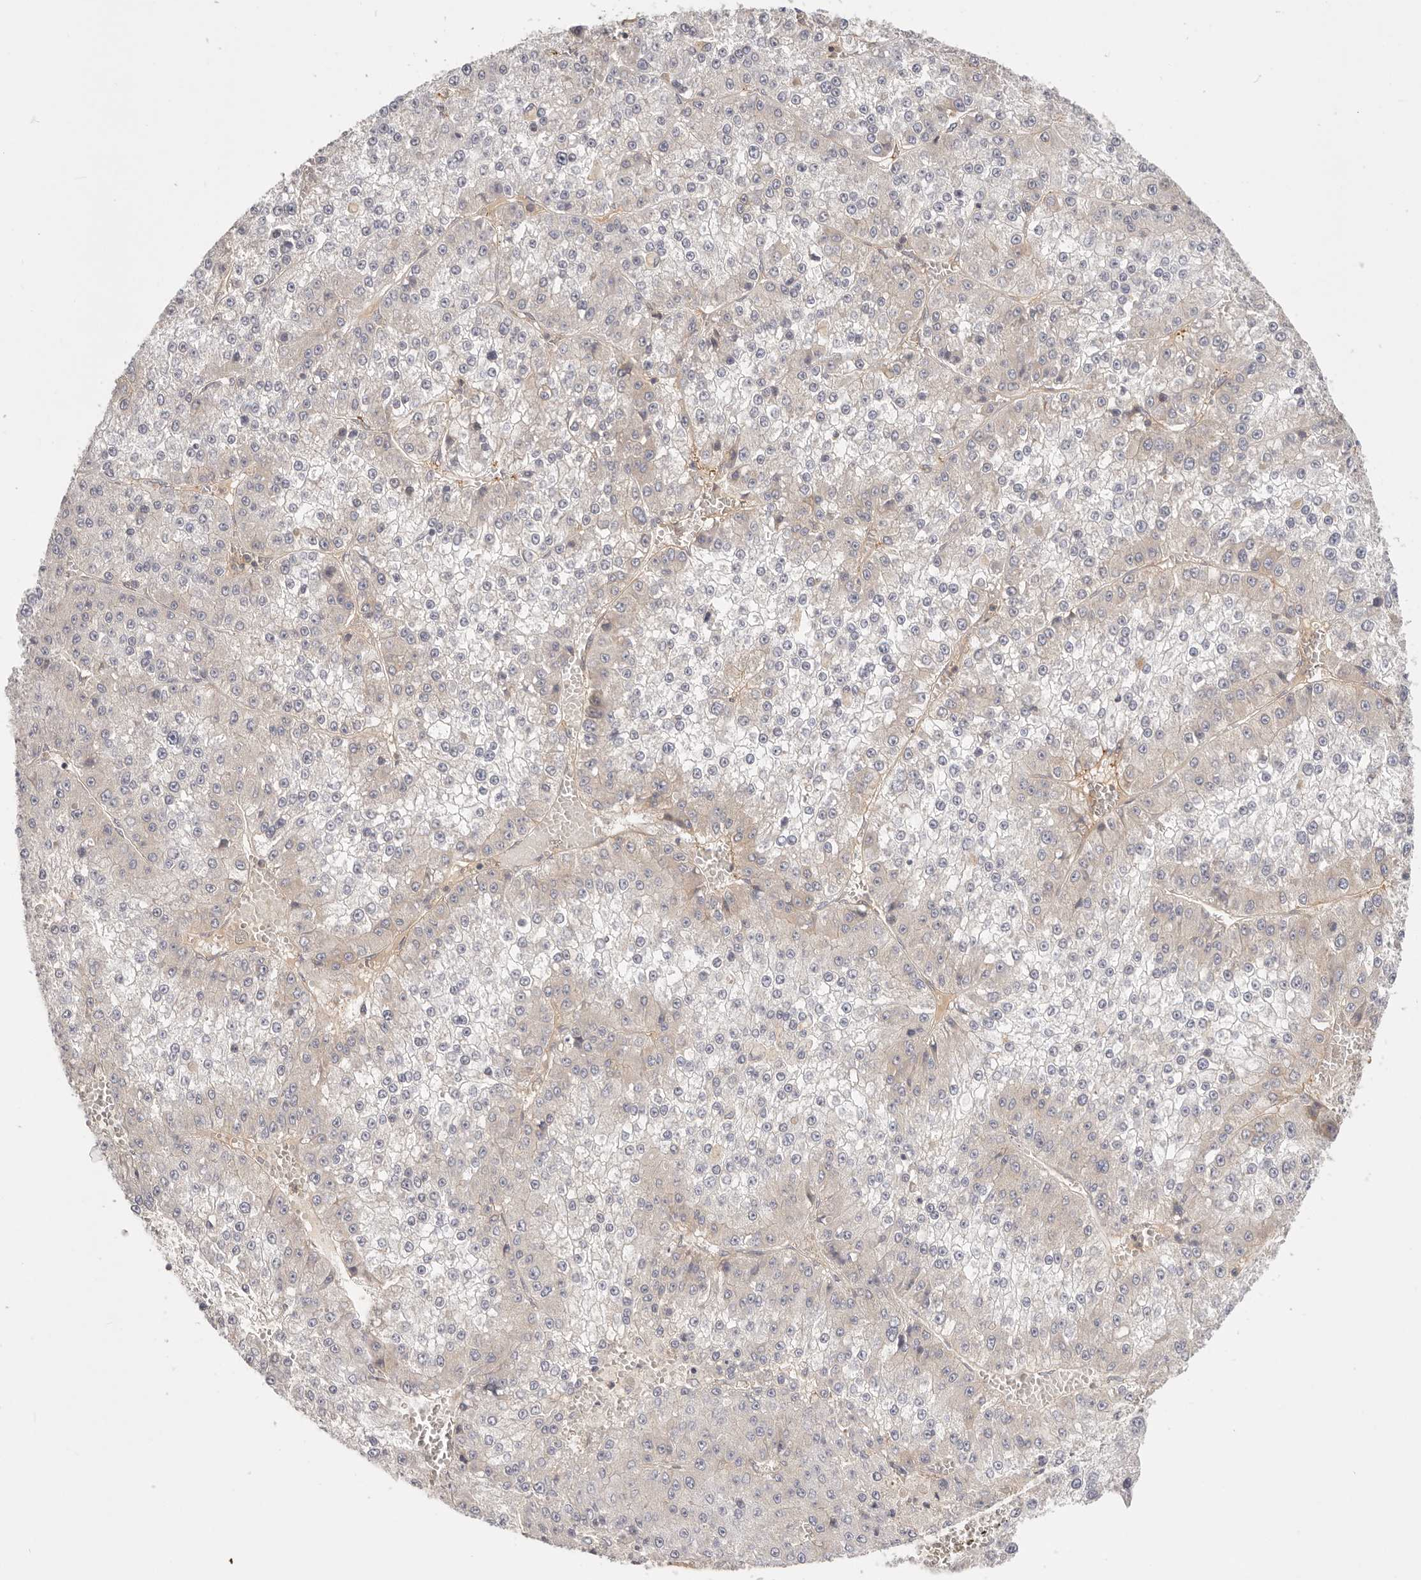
{"staining": {"intensity": "weak", "quantity": "<25%", "location": "cytoplasmic/membranous"}, "tissue": "liver cancer", "cell_type": "Tumor cells", "image_type": "cancer", "snomed": [{"axis": "morphology", "description": "Carcinoma, Hepatocellular, NOS"}, {"axis": "topography", "description": "Liver"}], "caption": "There is no significant staining in tumor cells of liver cancer.", "gene": "KCMF1", "patient": {"sex": "female", "age": 73}}